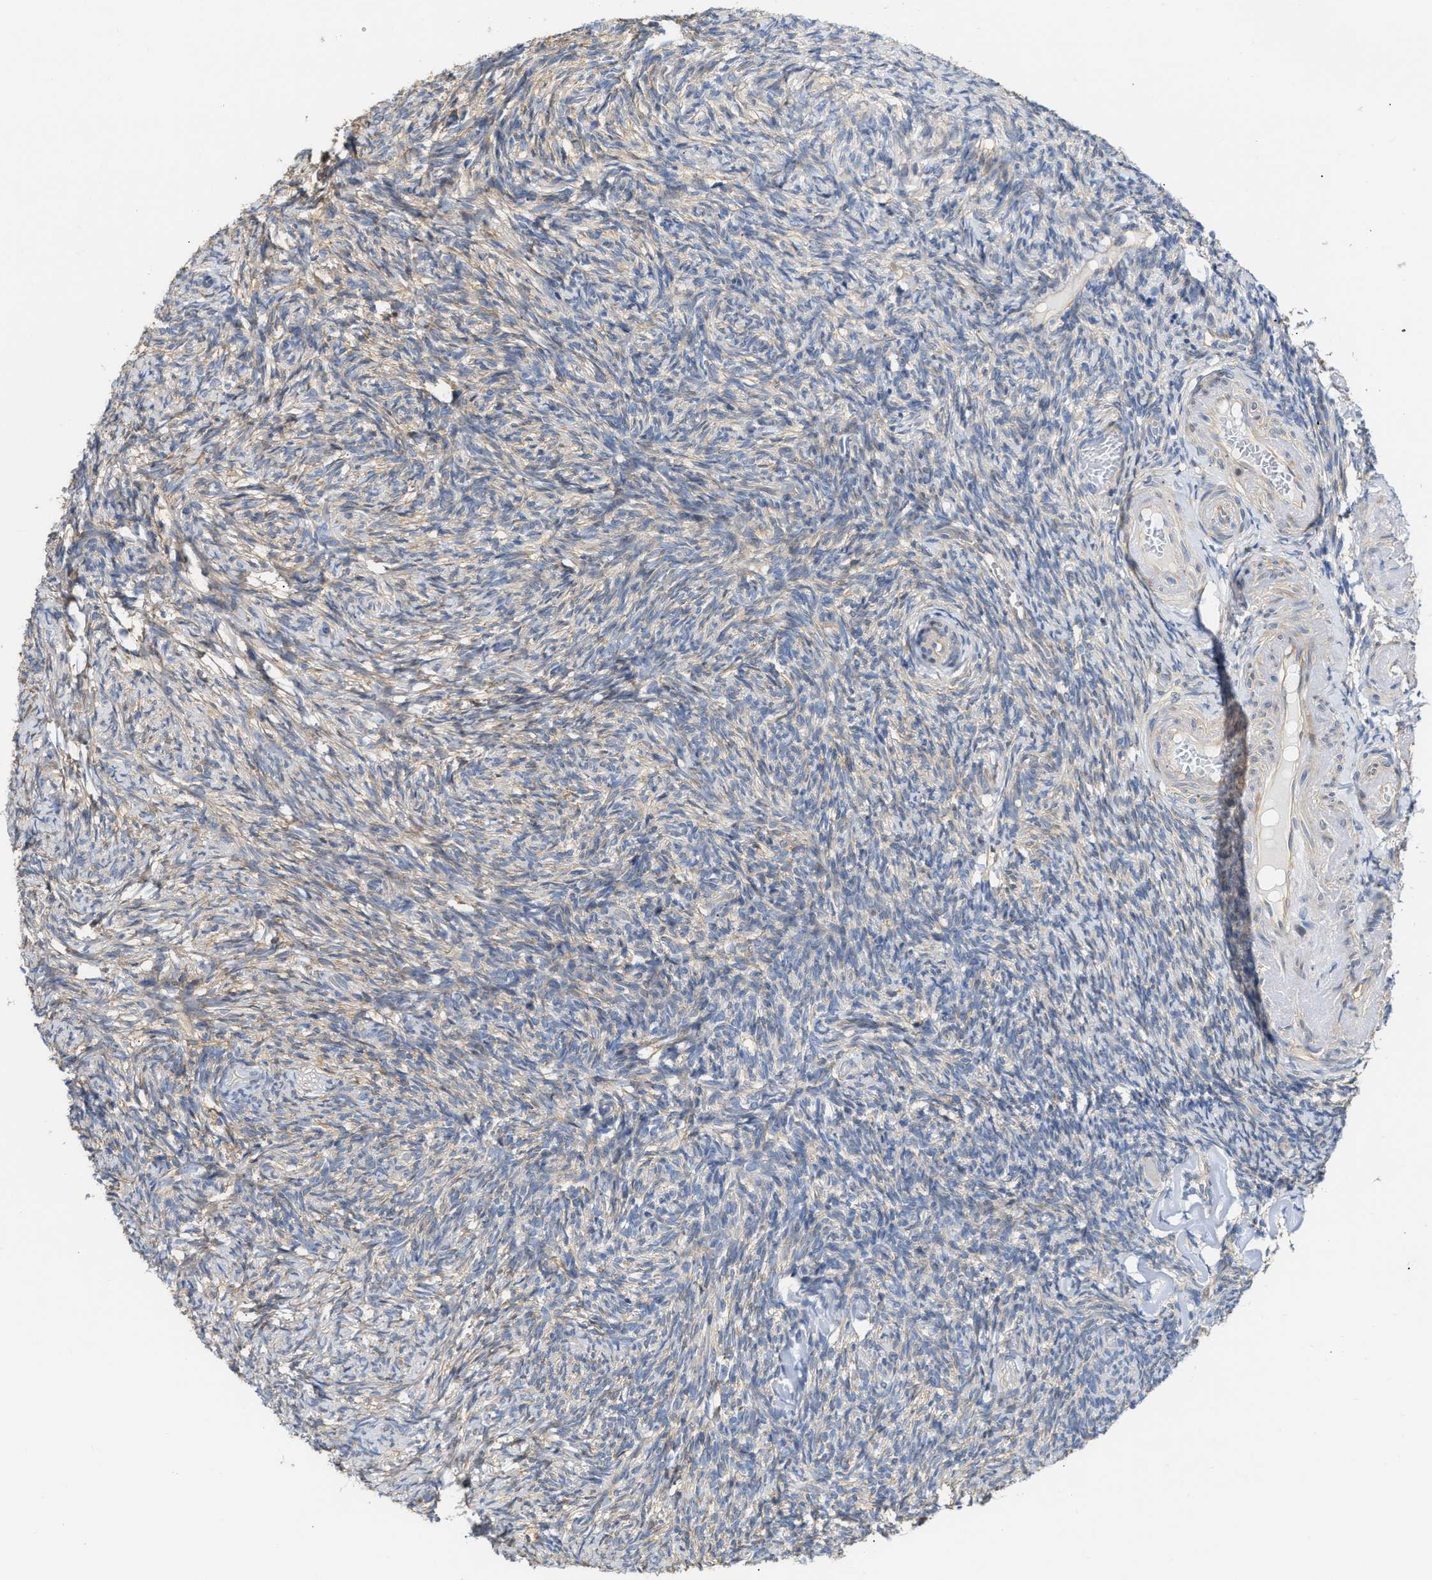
{"staining": {"intensity": "weak", "quantity": "<25%", "location": "cytoplasmic/membranous"}, "tissue": "ovary", "cell_type": "Ovarian stroma cells", "image_type": "normal", "snomed": [{"axis": "morphology", "description": "Normal tissue, NOS"}, {"axis": "topography", "description": "Ovary"}], "caption": "High power microscopy image of an immunohistochemistry photomicrograph of unremarkable ovary, revealing no significant staining in ovarian stroma cells. (DAB immunohistochemistry (IHC) with hematoxylin counter stain).", "gene": "FHL1", "patient": {"sex": "female", "age": 60}}